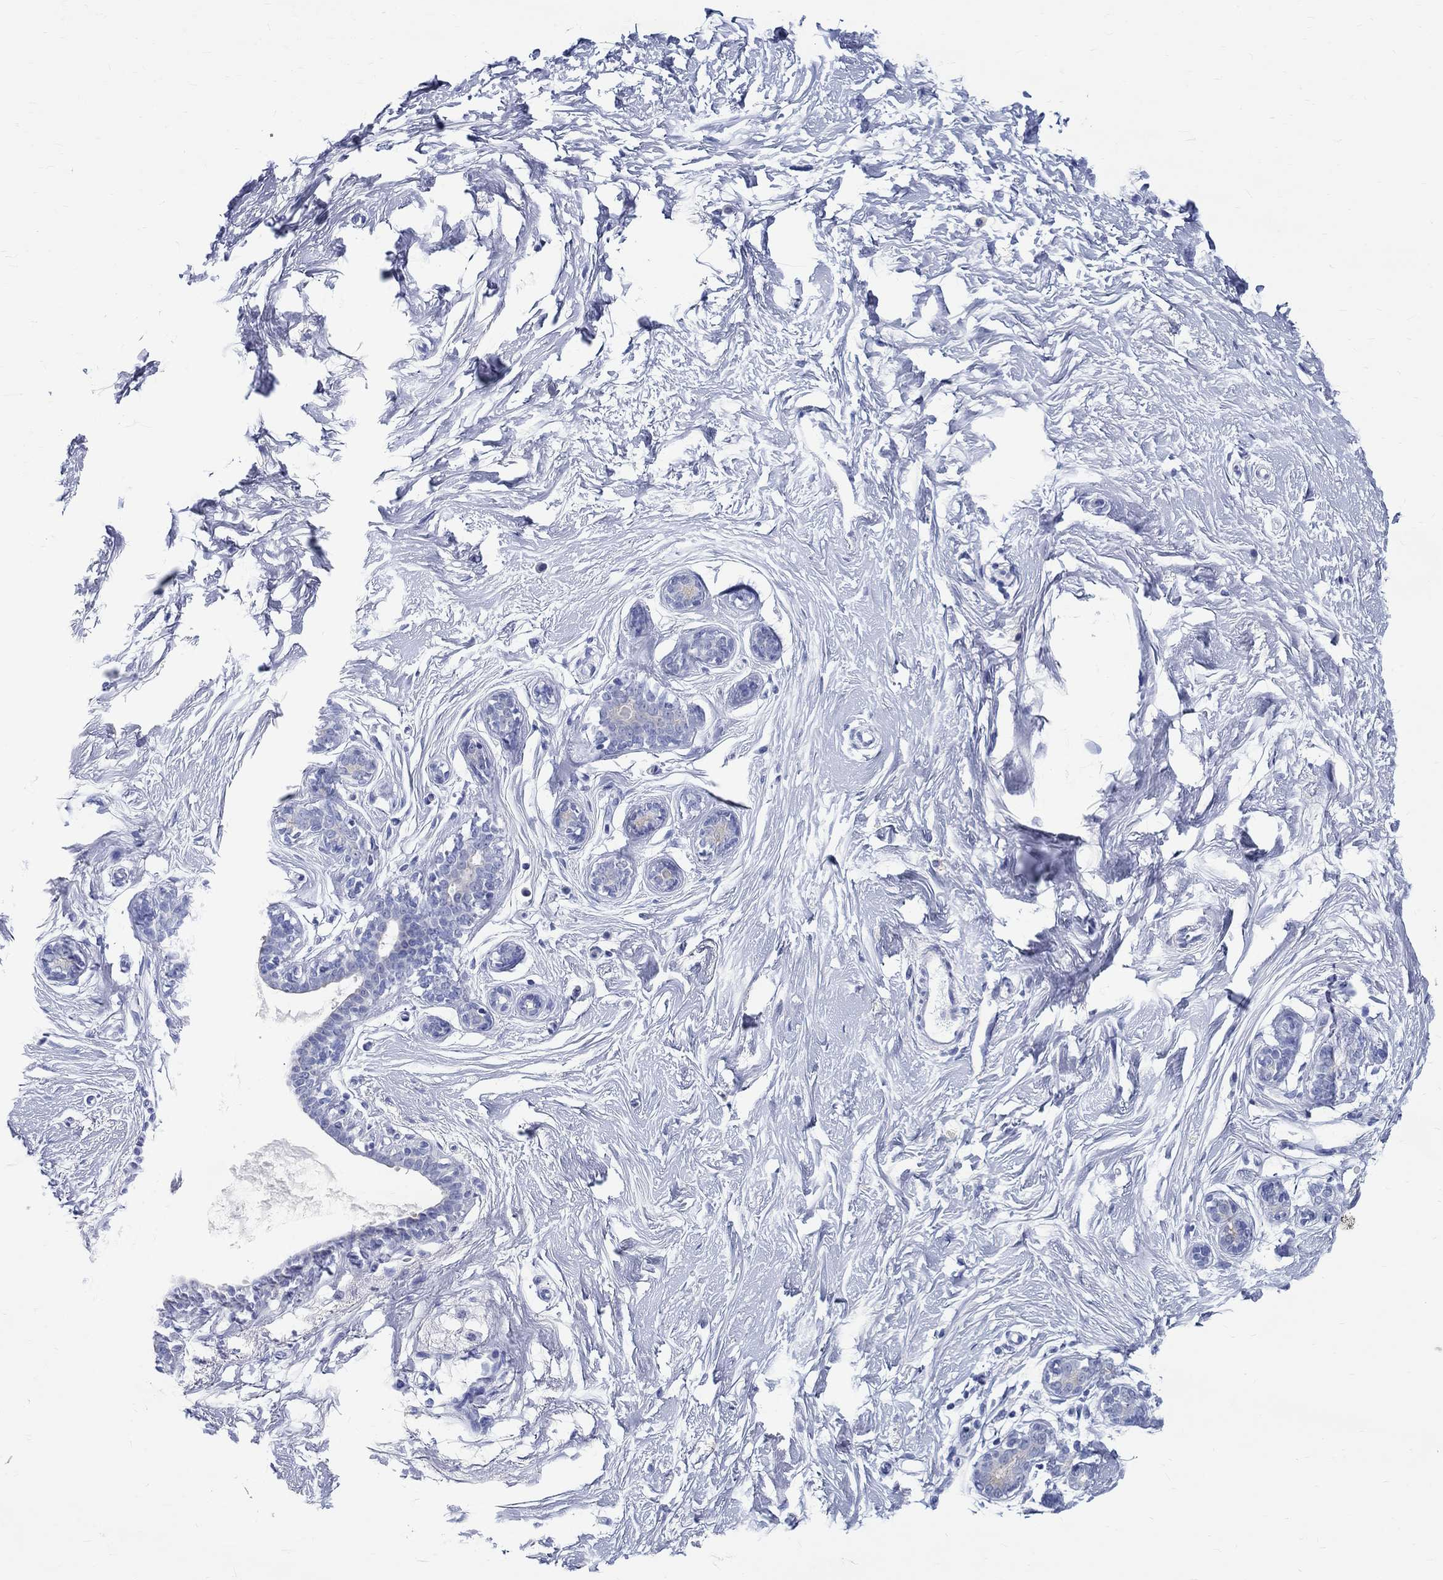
{"staining": {"intensity": "negative", "quantity": "none", "location": "none"}, "tissue": "breast", "cell_type": "Adipocytes", "image_type": "normal", "snomed": [{"axis": "morphology", "description": "Normal tissue, NOS"}, {"axis": "topography", "description": "Breast"}], "caption": "This is an immunohistochemistry image of unremarkable human breast. There is no expression in adipocytes.", "gene": "BSPRY", "patient": {"sex": "female", "age": 37}}